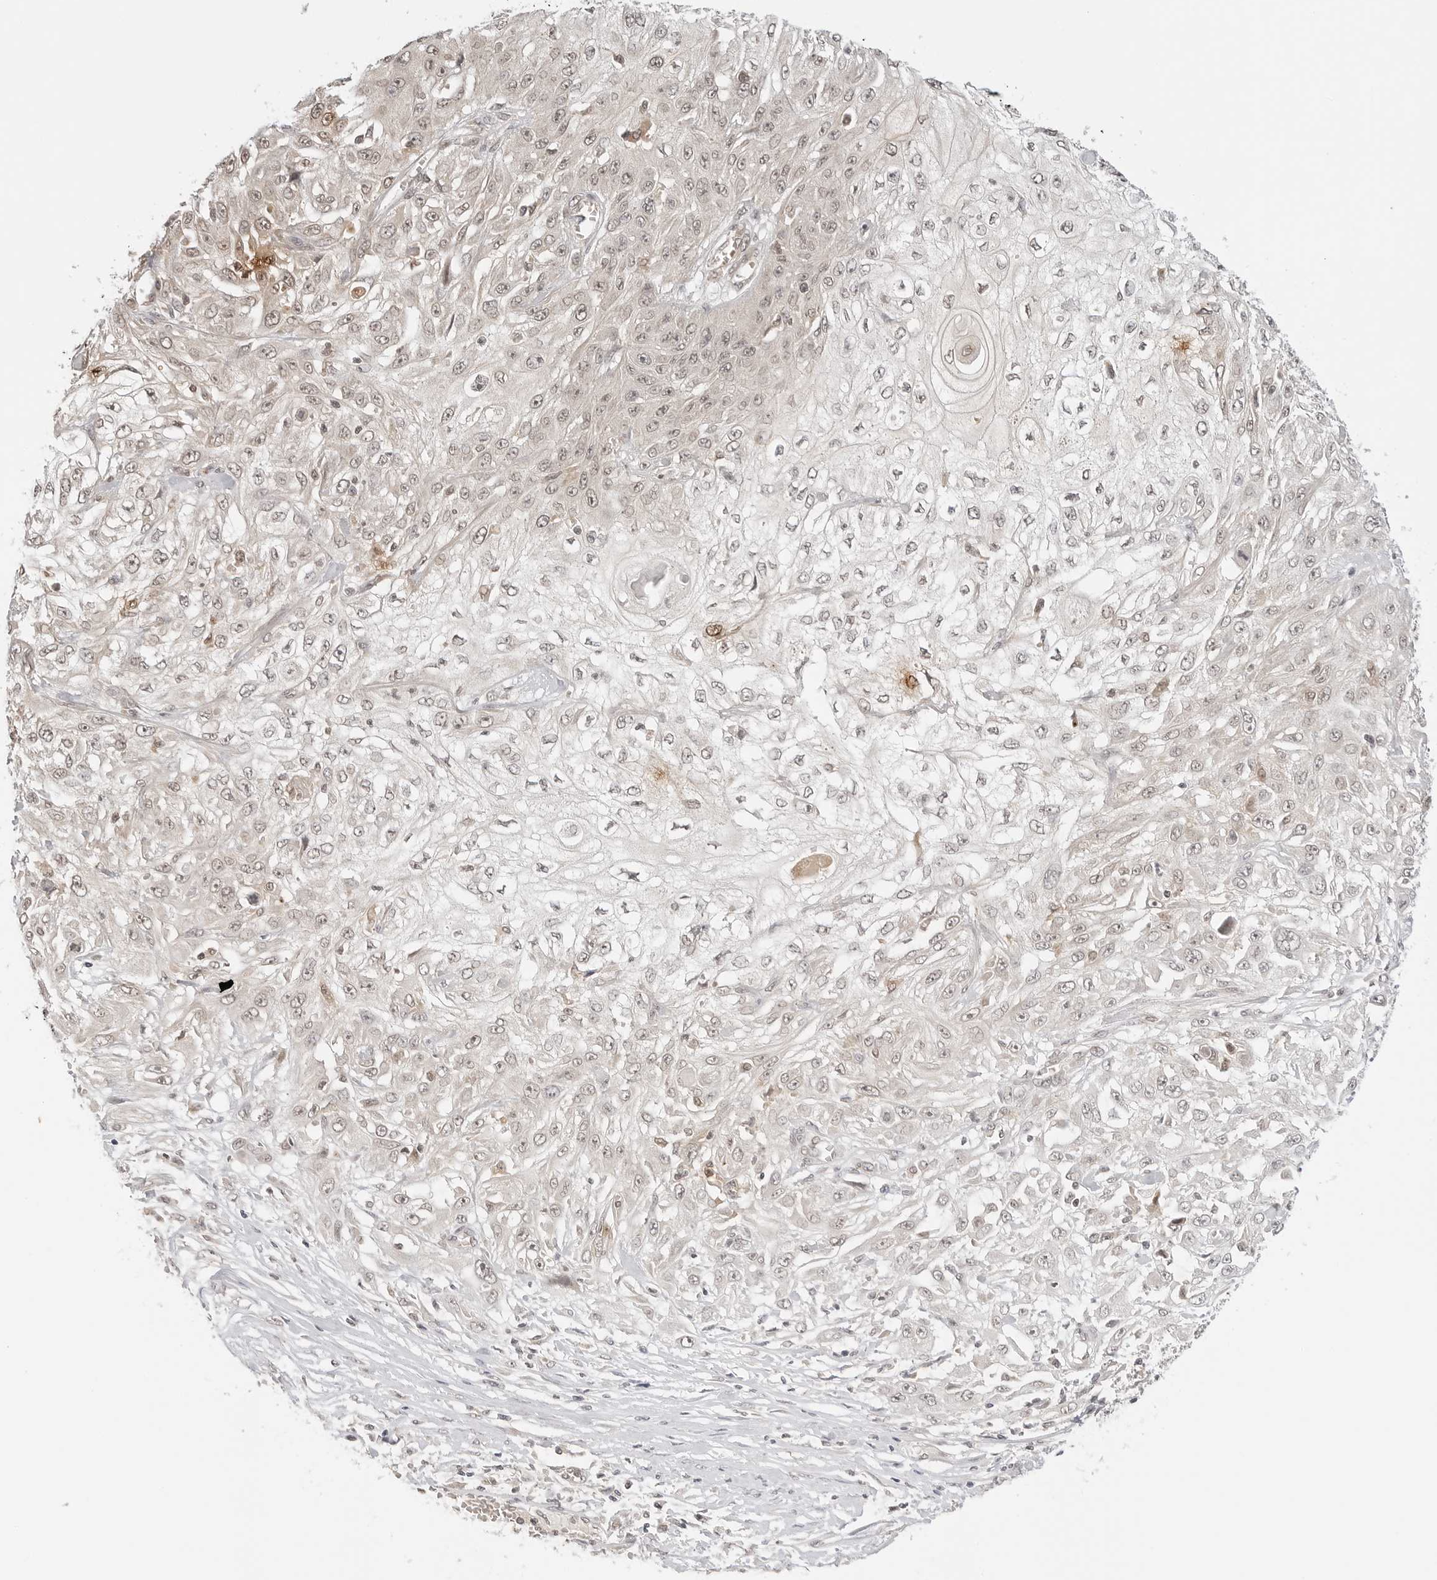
{"staining": {"intensity": "weak", "quantity": "<25%", "location": "nuclear"}, "tissue": "skin cancer", "cell_type": "Tumor cells", "image_type": "cancer", "snomed": [{"axis": "morphology", "description": "Squamous cell carcinoma, NOS"}, {"axis": "morphology", "description": "Squamous cell carcinoma, metastatic, NOS"}, {"axis": "topography", "description": "Skin"}, {"axis": "topography", "description": "Lymph node"}], "caption": "IHC photomicrograph of skin metastatic squamous cell carcinoma stained for a protein (brown), which displays no staining in tumor cells.", "gene": "GPR34", "patient": {"sex": "male", "age": 75}}